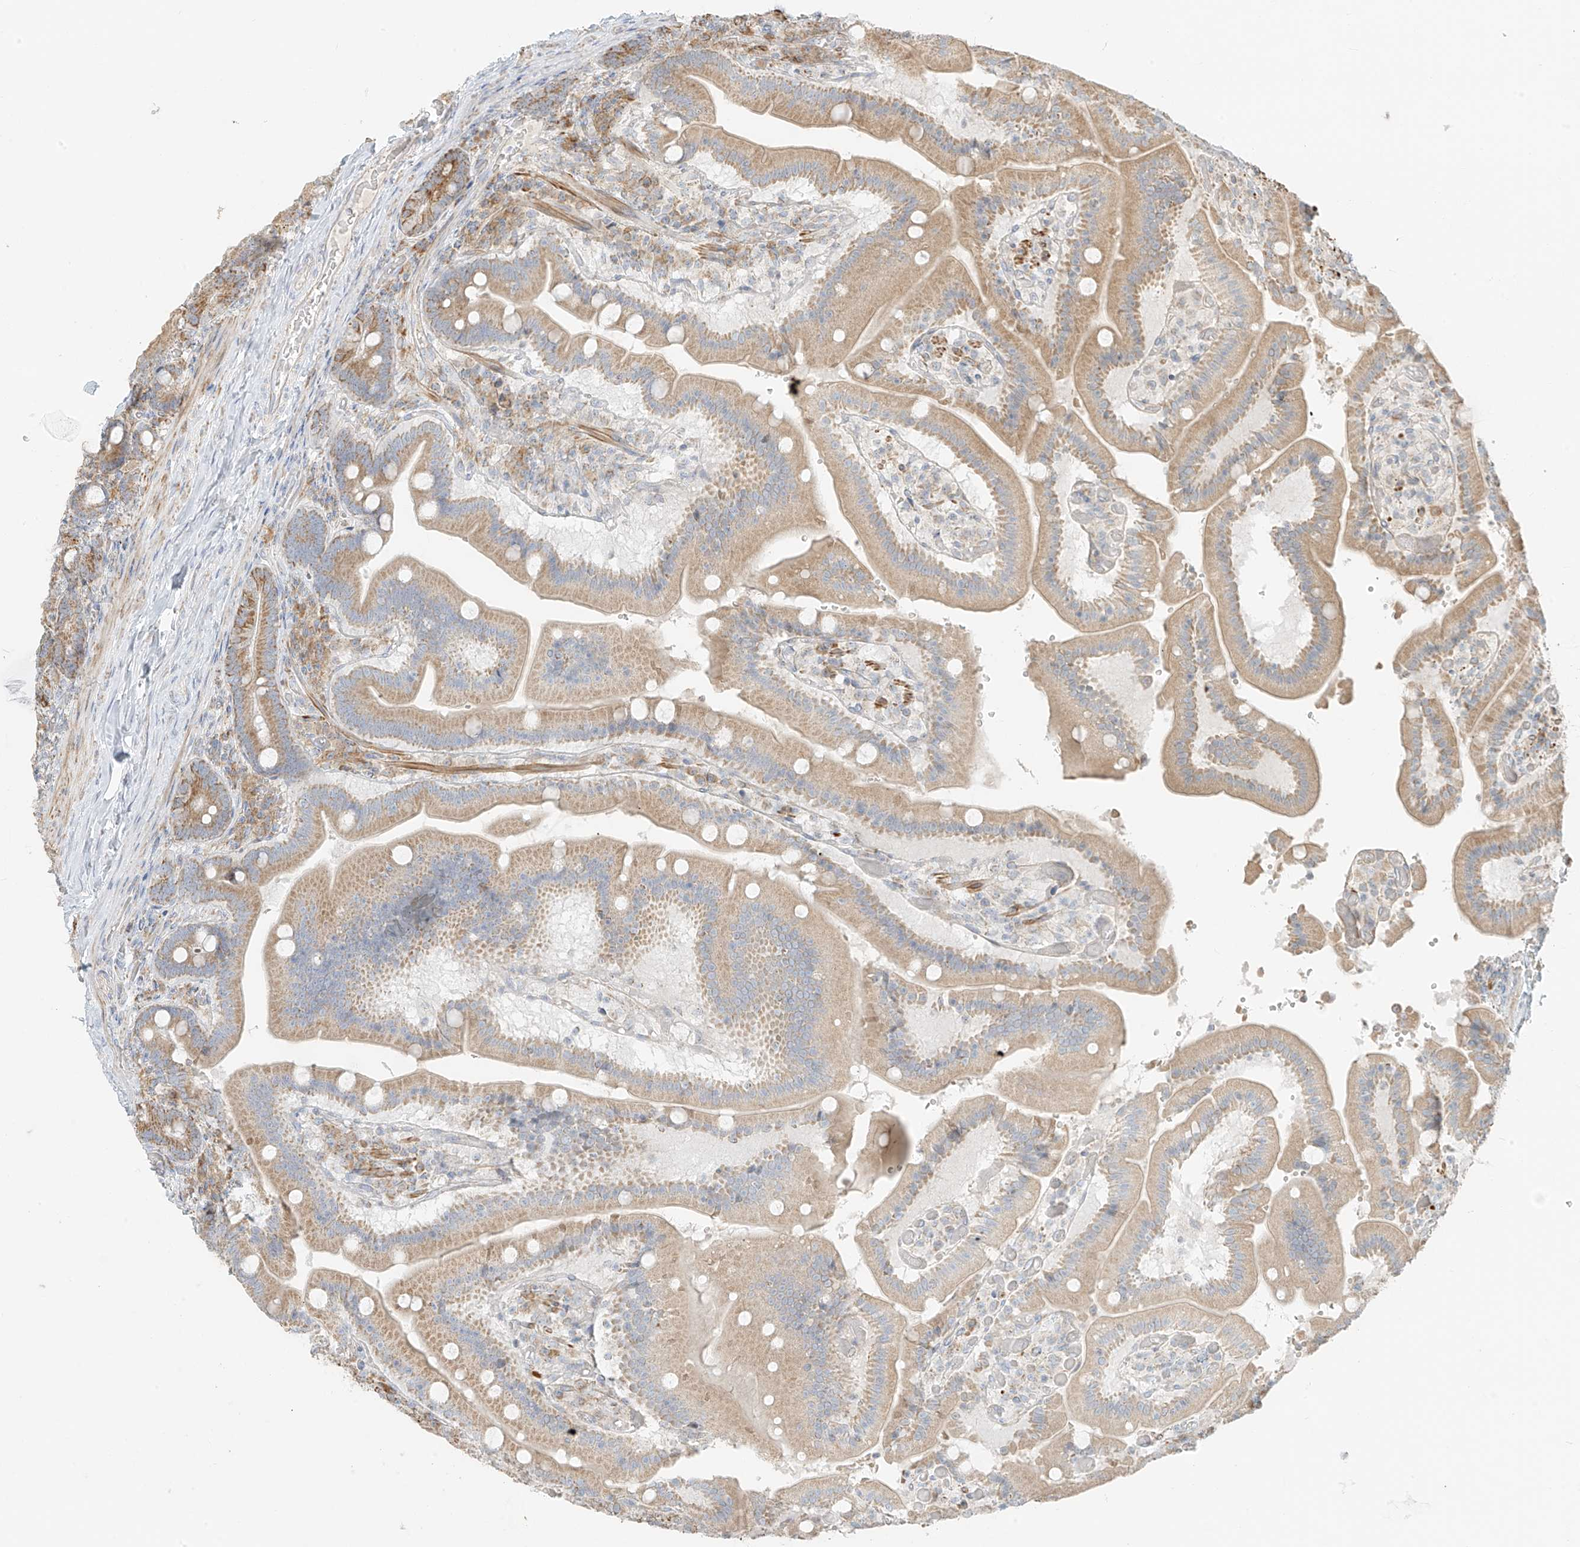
{"staining": {"intensity": "moderate", "quantity": ">75%", "location": "cytoplasmic/membranous"}, "tissue": "duodenum", "cell_type": "Glandular cells", "image_type": "normal", "snomed": [{"axis": "morphology", "description": "Normal tissue, NOS"}, {"axis": "topography", "description": "Duodenum"}], "caption": "A brown stain highlights moderate cytoplasmic/membranous staining of a protein in glandular cells of normal duodenum. Using DAB (brown) and hematoxylin (blue) stains, captured at high magnification using brightfield microscopy.", "gene": "UST", "patient": {"sex": "female", "age": 62}}